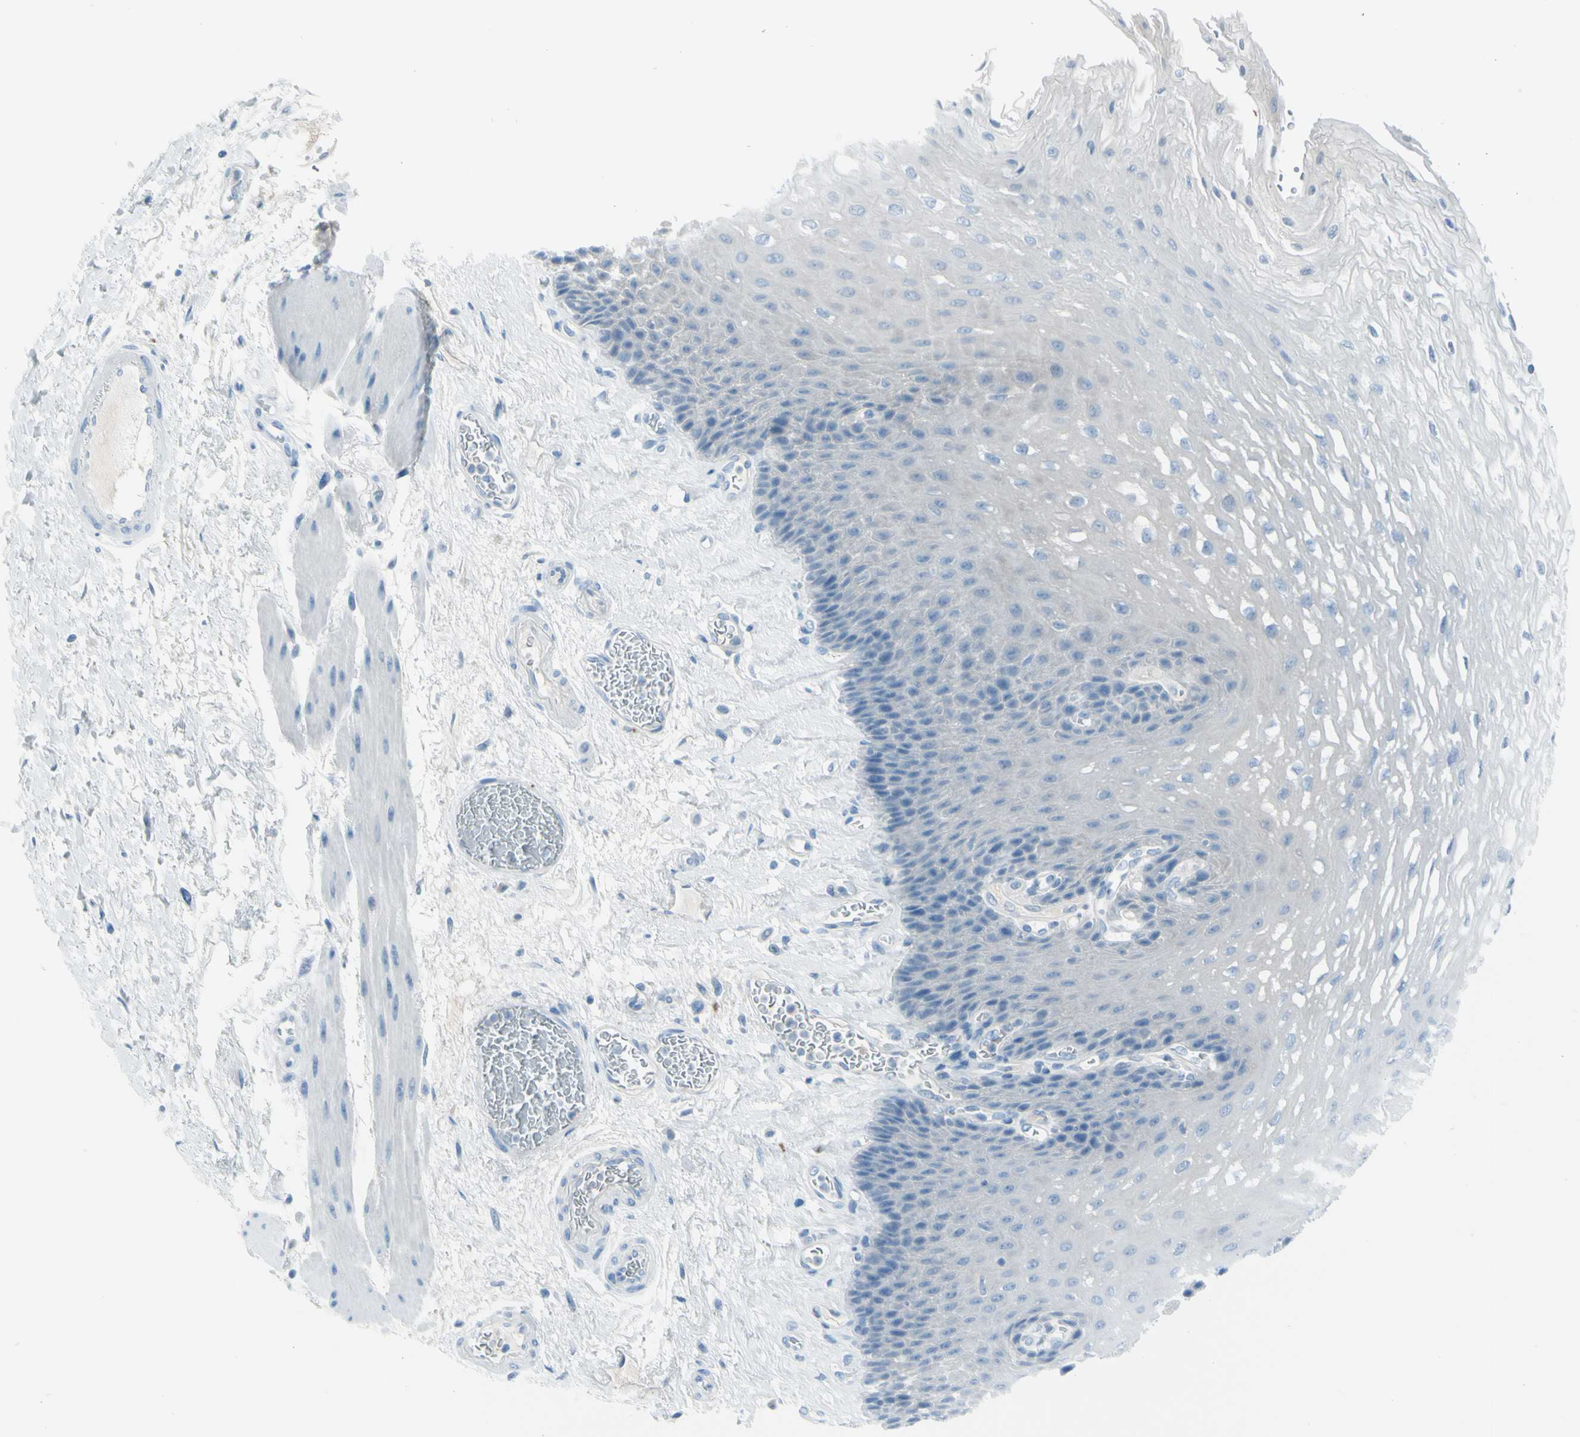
{"staining": {"intensity": "negative", "quantity": "none", "location": "none"}, "tissue": "esophagus", "cell_type": "Squamous epithelial cells", "image_type": "normal", "snomed": [{"axis": "morphology", "description": "Normal tissue, NOS"}, {"axis": "topography", "description": "Esophagus"}], "caption": "This is an immunohistochemistry micrograph of normal human esophagus. There is no positivity in squamous epithelial cells.", "gene": "AFP", "patient": {"sex": "female", "age": 72}}